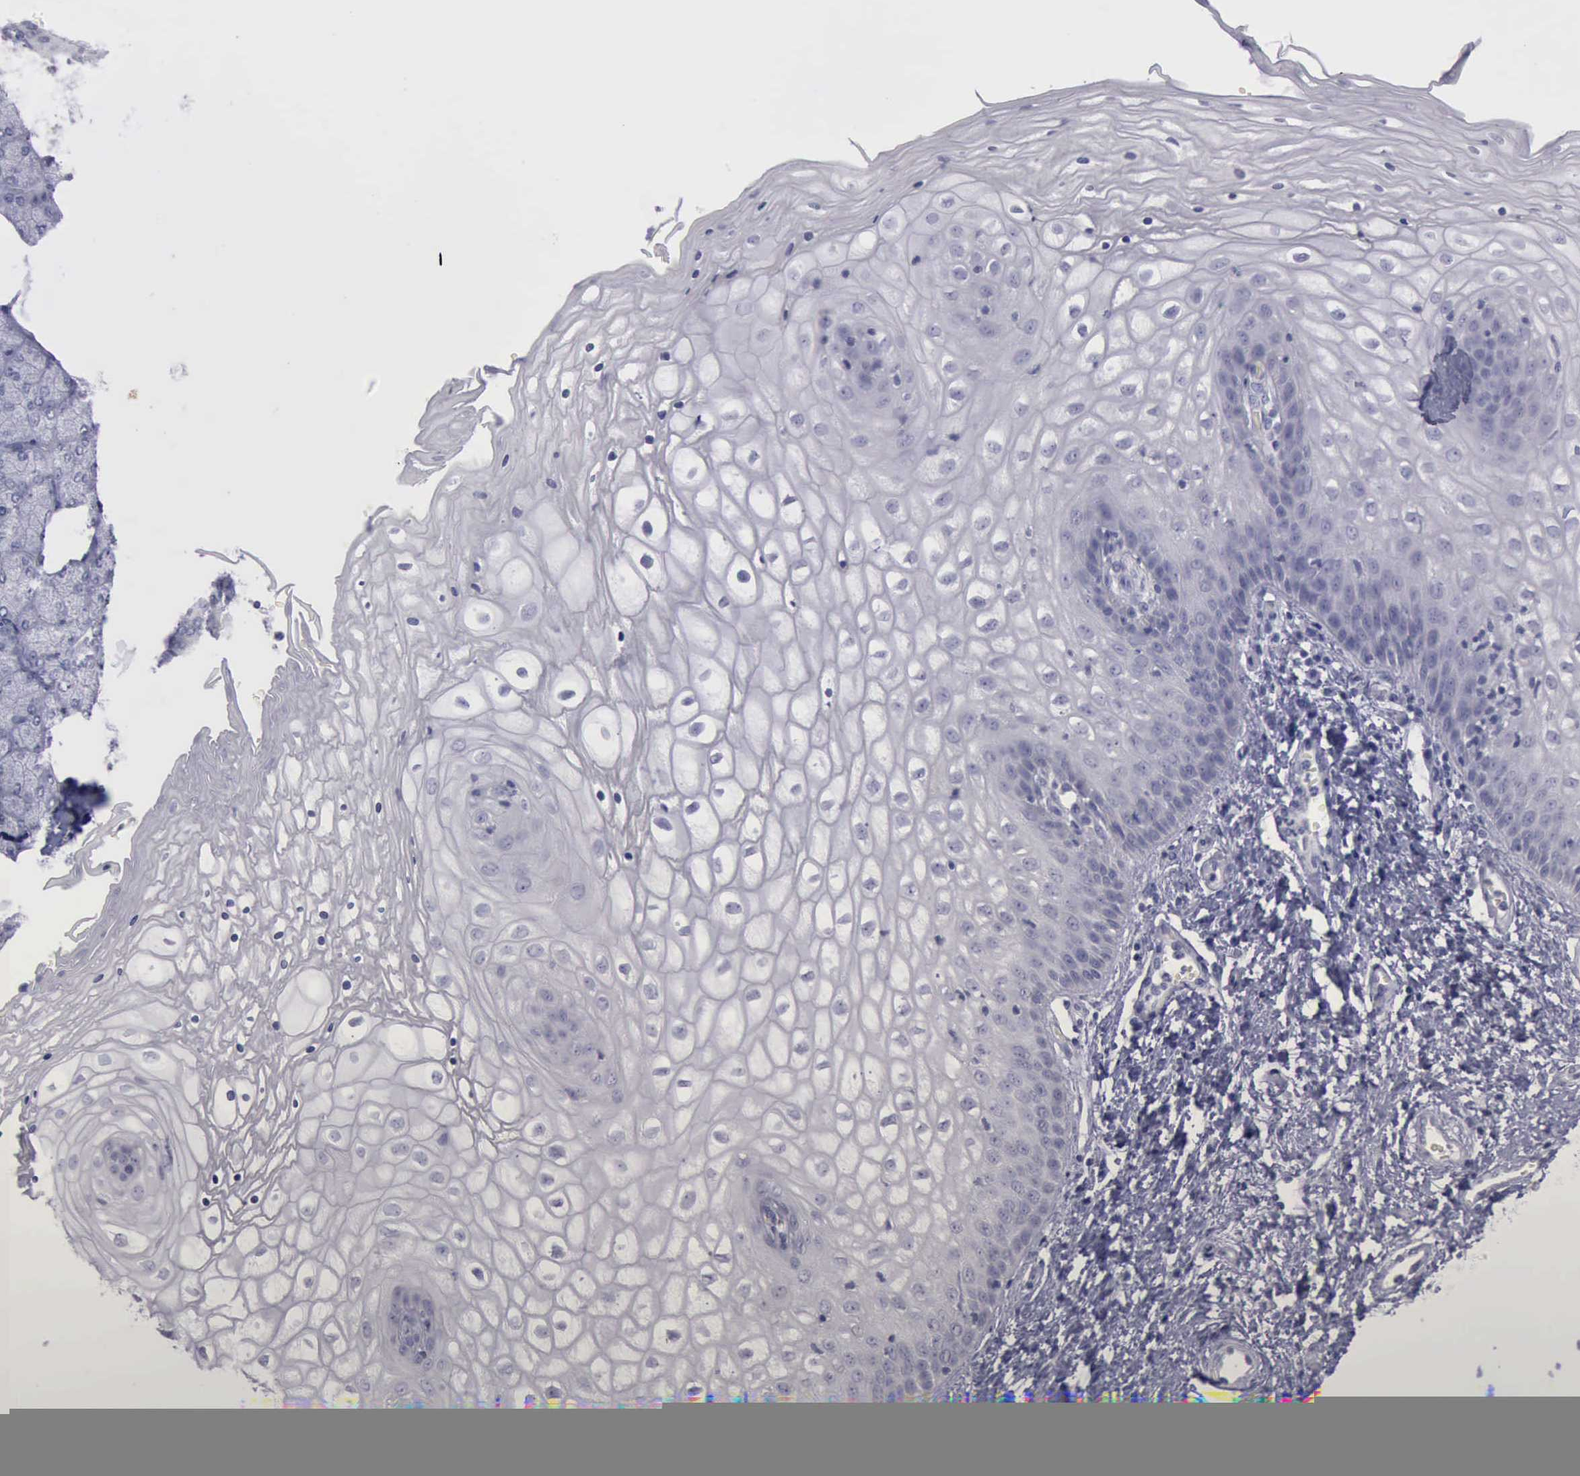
{"staining": {"intensity": "negative", "quantity": "none", "location": "none"}, "tissue": "vagina", "cell_type": "Squamous epithelial cells", "image_type": "normal", "snomed": [{"axis": "morphology", "description": "Normal tissue, NOS"}, {"axis": "topography", "description": "Vagina"}], "caption": "The histopathology image exhibits no staining of squamous epithelial cells in normal vagina.", "gene": "CDH2", "patient": {"sex": "female", "age": 34}}